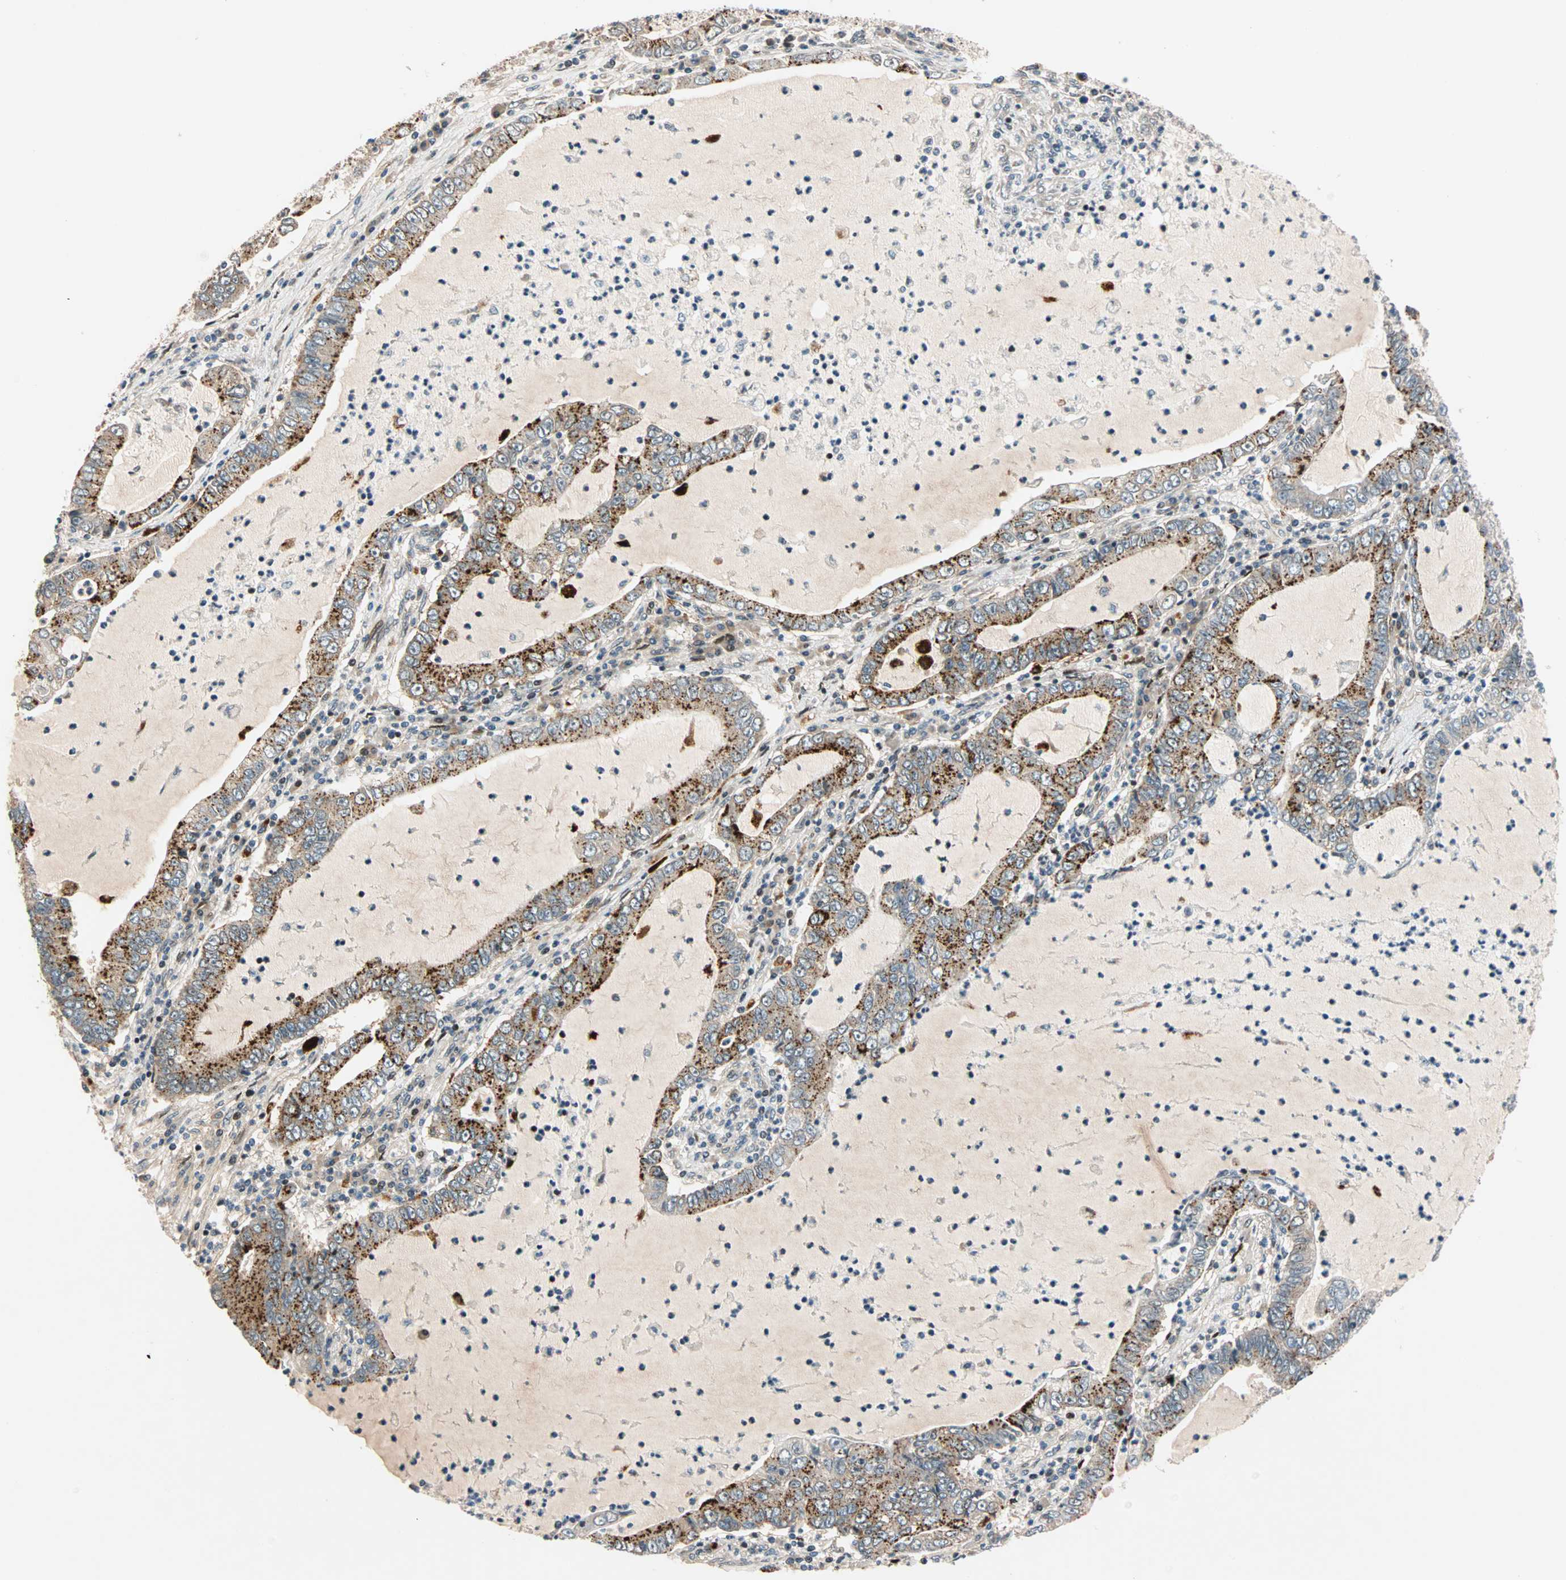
{"staining": {"intensity": "moderate", "quantity": ">75%", "location": "cytoplasmic/membranous"}, "tissue": "lung cancer", "cell_type": "Tumor cells", "image_type": "cancer", "snomed": [{"axis": "morphology", "description": "Adenocarcinoma, NOS"}, {"axis": "topography", "description": "Lung"}], "caption": "Immunohistochemistry photomicrograph of neoplastic tissue: lung adenocarcinoma stained using IHC reveals medium levels of moderate protein expression localized specifically in the cytoplasmic/membranous of tumor cells, appearing as a cytoplasmic/membranous brown color.", "gene": "HECW1", "patient": {"sex": "female", "age": 51}}